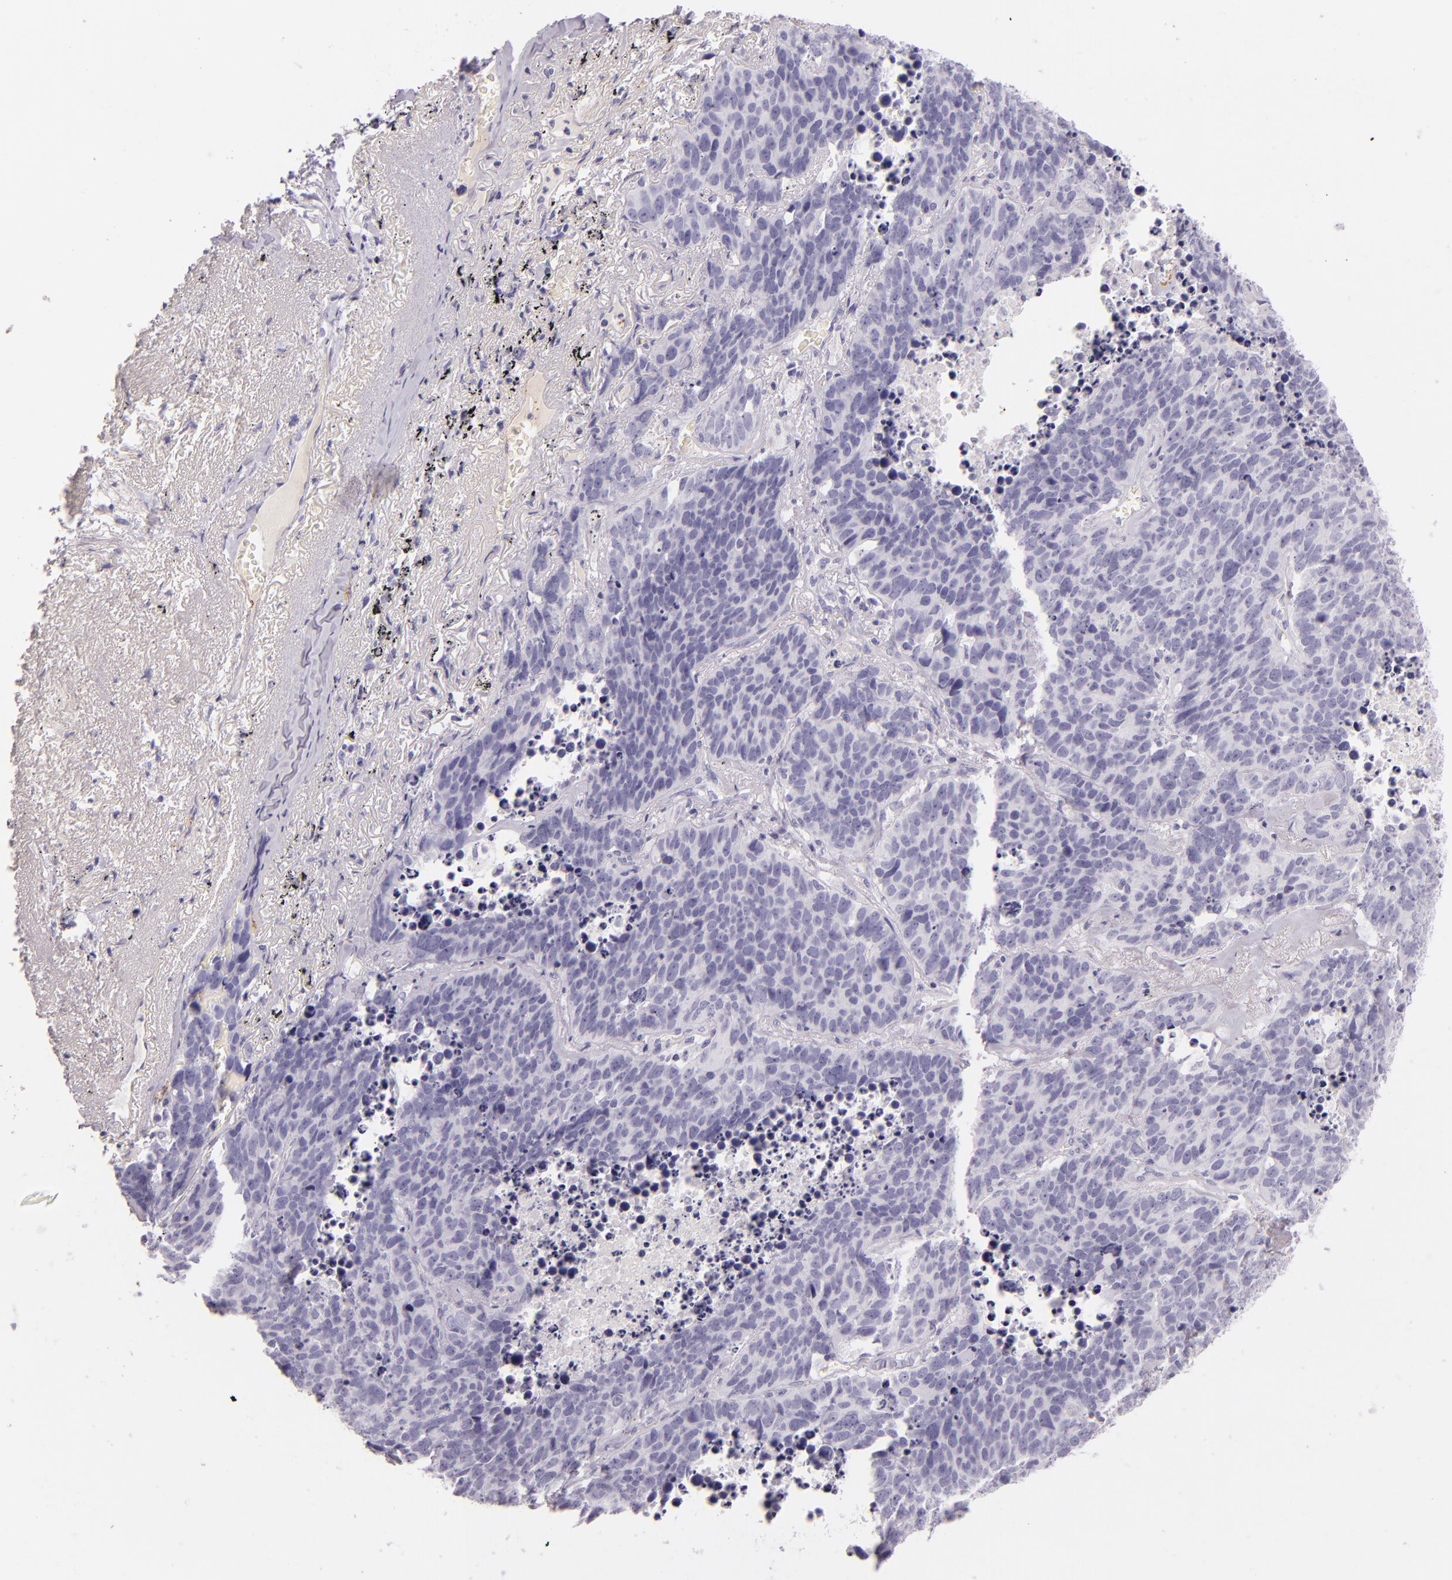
{"staining": {"intensity": "negative", "quantity": "none", "location": "none"}, "tissue": "lung cancer", "cell_type": "Tumor cells", "image_type": "cancer", "snomed": [{"axis": "morphology", "description": "Carcinoid, malignant, NOS"}, {"axis": "topography", "description": "Lung"}], "caption": "Lung cancer was stained to show a protein in brown. There is no significant staining in tumor cells.", "gene": "SELP", "patient": {"sex": "male", "age": 60}}